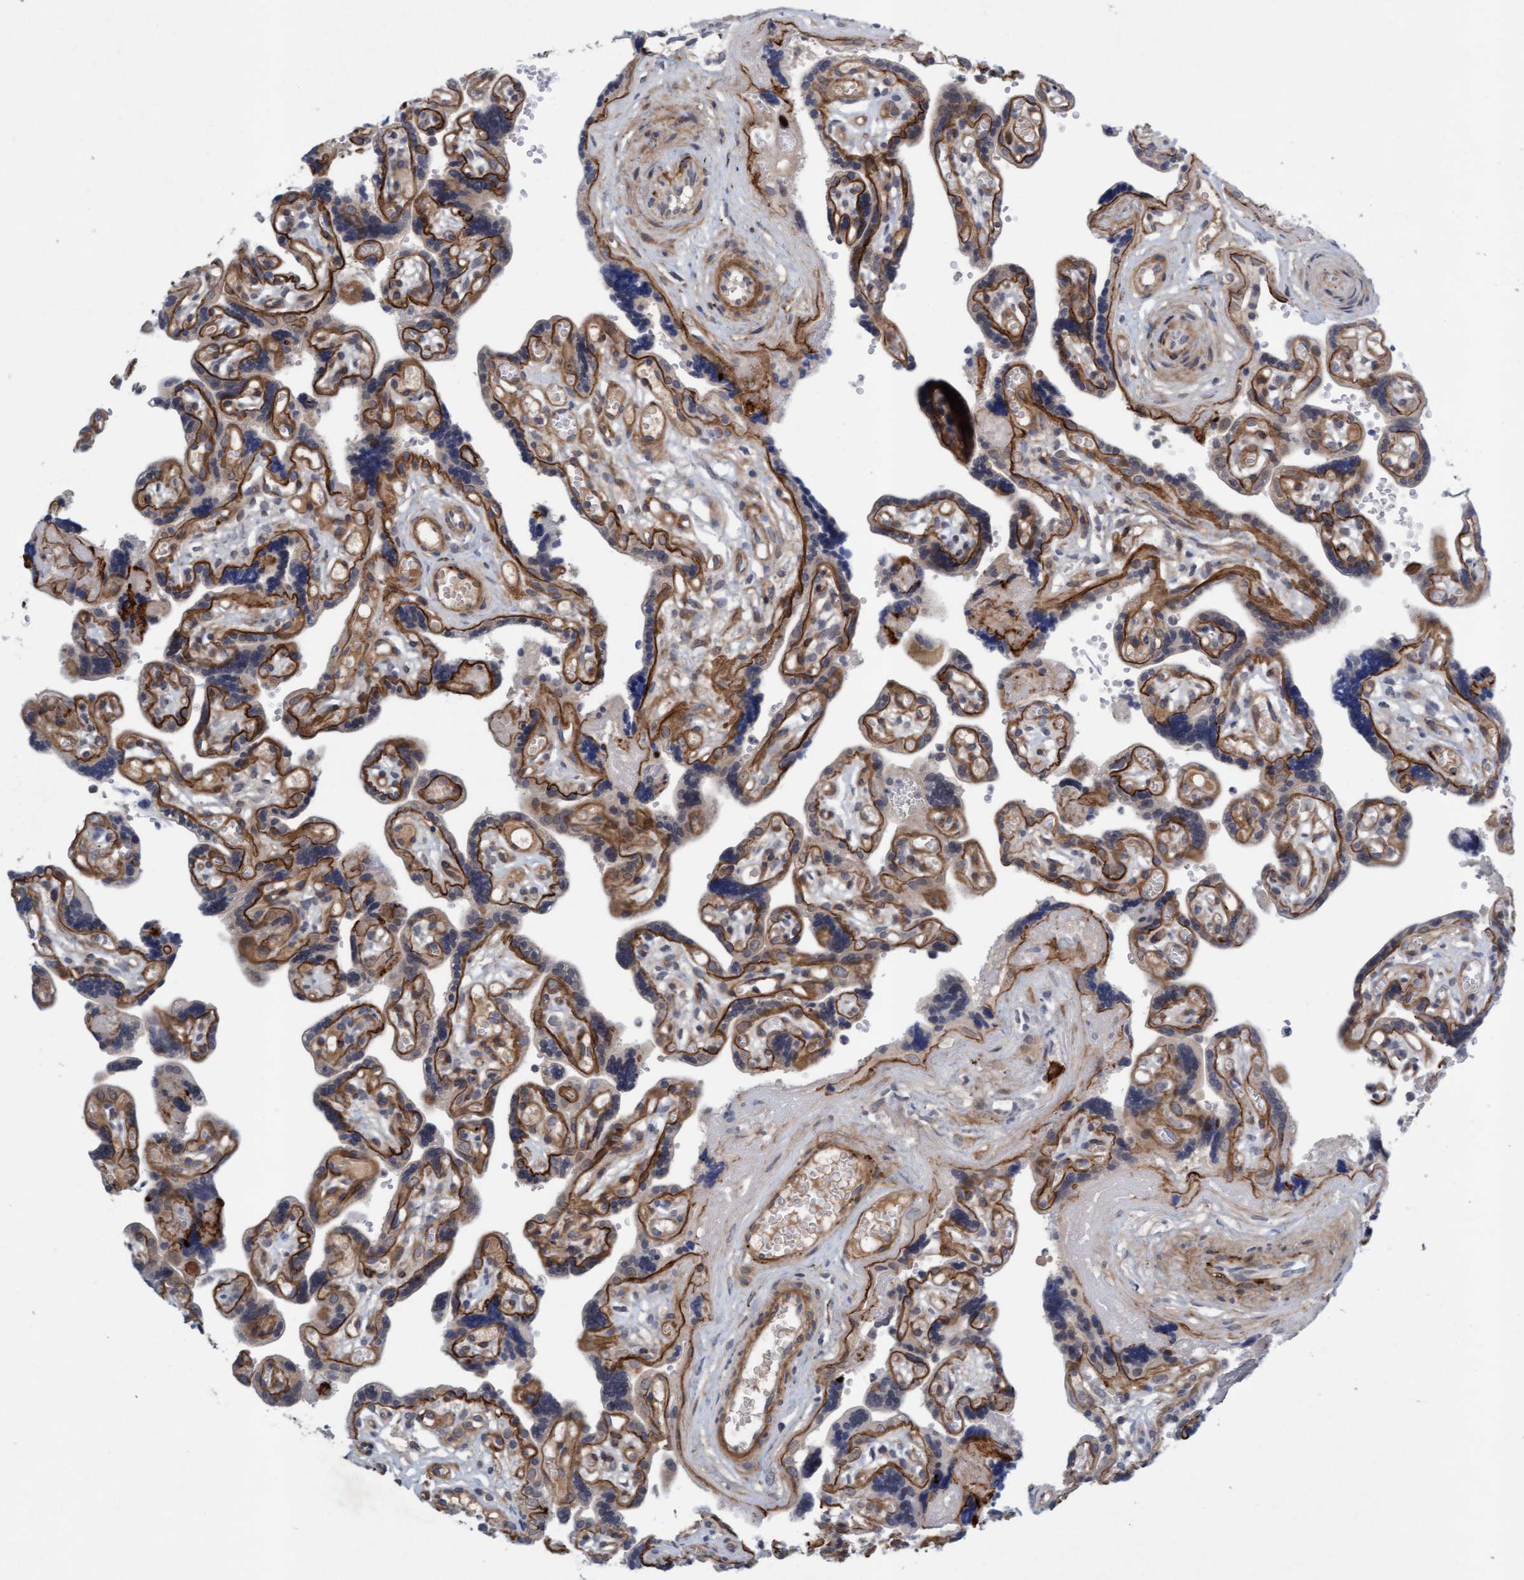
{"staining": {"intensity": "weak", "quantity": "25%-75%", "location": "cytoplasmic/membranous"}, "tissue": "placenta", "cell_type": "Decidual cells", "image_type": "normal", "snomed": [{"axis": "morphology", "description": "Normal tissue, NOS"}, {"axis": "topography", "description": "Placenta"}], "caption": "The histopathology image exhibits a brown stain indicating the presence of a protein in the cytoplasmic/membranous of decidual cells in placenta.", "gene": "TSTD2", "patient": {"sex": "female", "age": 30}}